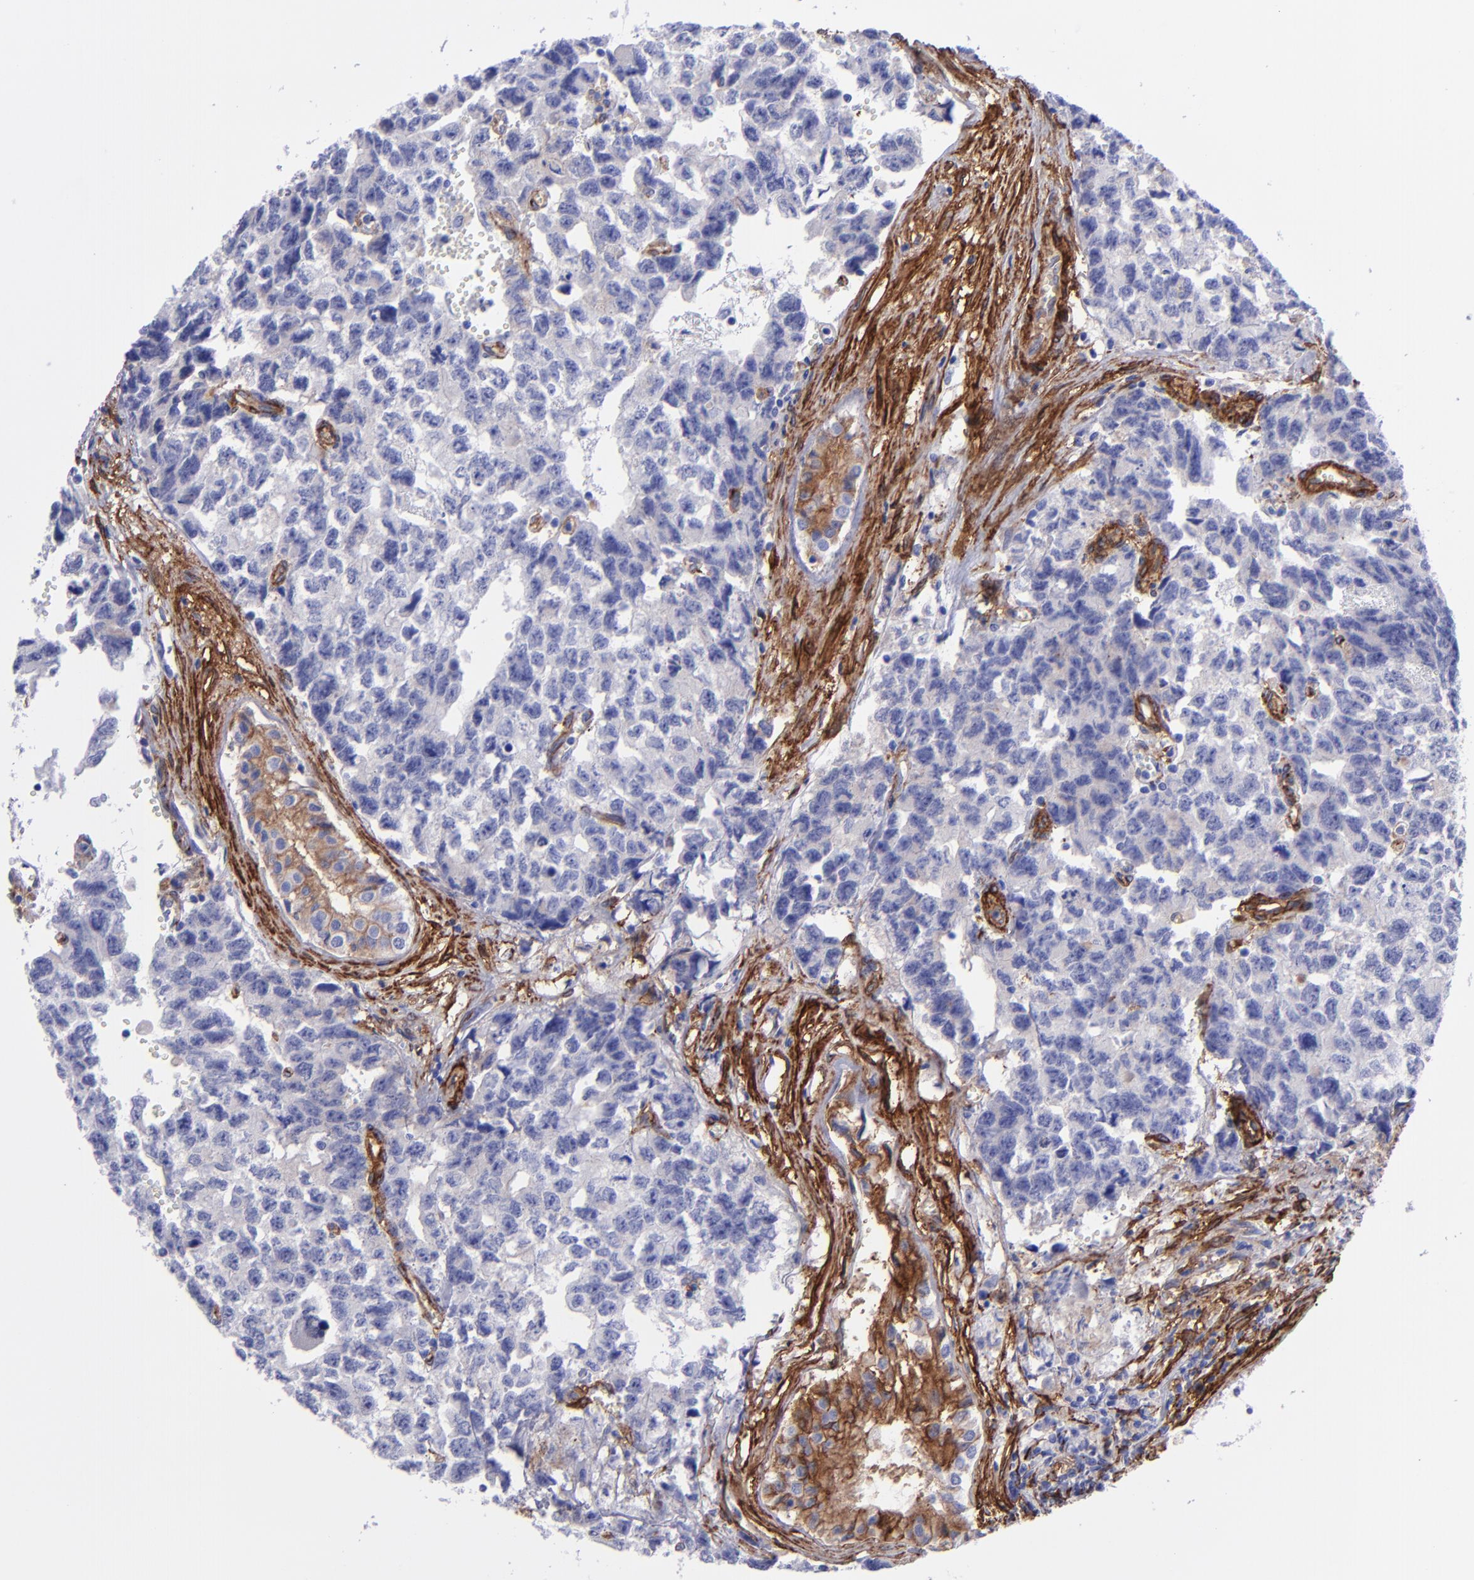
{"staining": {"intensity": "negative", "quantity": "none", "location": "none"}, "tissue": "testis cancer", "cell_type": "Tumor cells", "image_type": "cancer", "snomed": [{"axis": "morphology", "description": "Carcinoma, Embryonal, NOS"}, {"axis": "topography", "description": "Testis"}], "caption": "Immunohistochemistry (IHC) of human testis cancer demonstrates no positivity in tumor cells. The staining is performed using DAB (3,3'-diaminobenzidine) brown chromogen with nuclei counter-stained in using hematoxylin.", "gene": "ITGAV", "patient": {"sex": "male", "age": 31}}